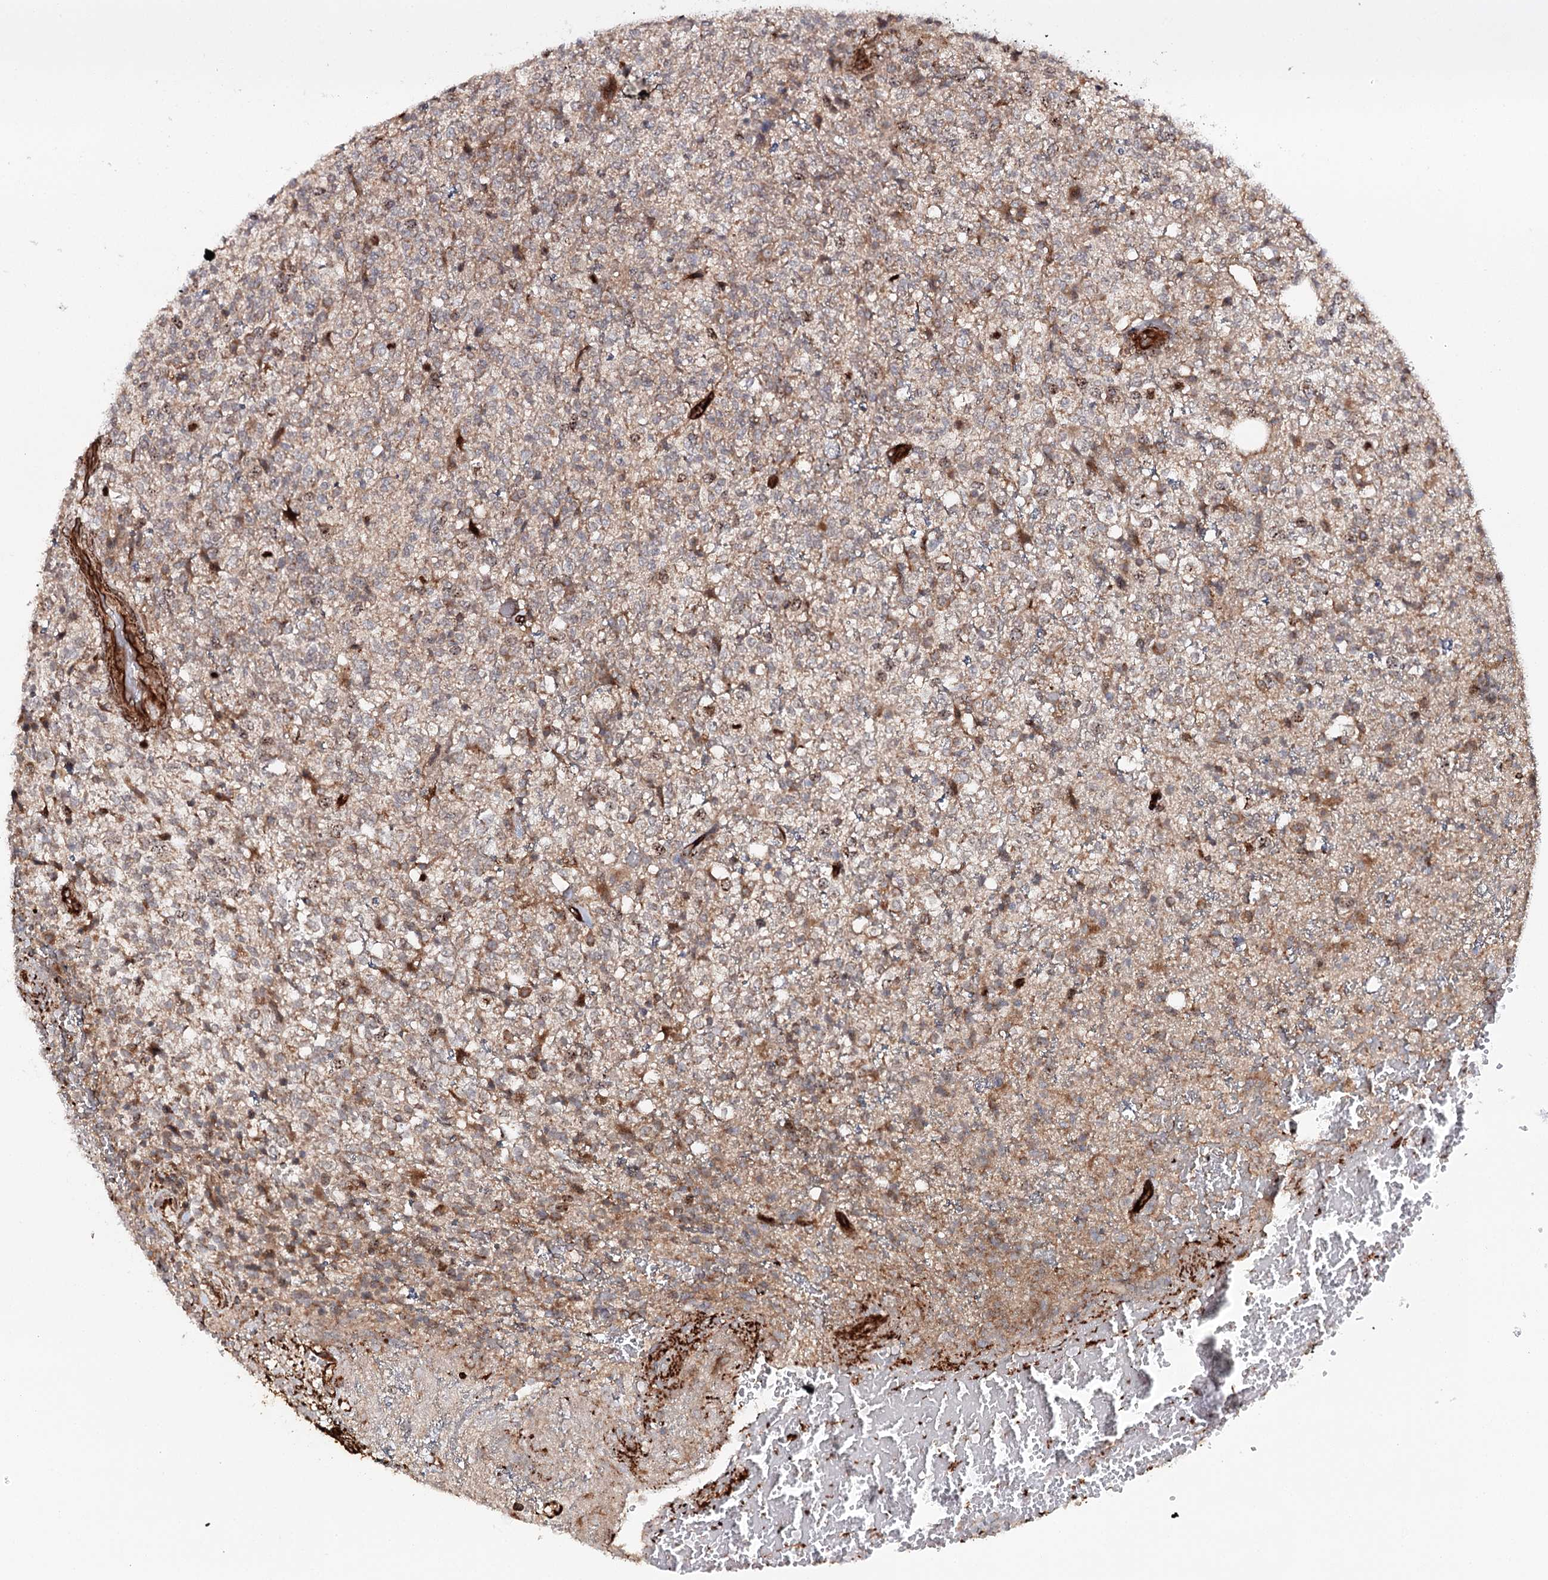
{"staining": {"intensity": "weak", "quantity": "25%-75%", "location": "cytoplasmic/membranous"}, "tissue": "glioma", "cell_type": "Tumor cells", "image_type": "cancer", "snomed": [{"axis": "morphology", "description": "Glioma, malignant, High grade"}, {"axis": "topography", "description": "Brain"}], "caption": "A low amount of weak cytoplasmic/membranous staining is appreciated in approximately 25%-75% of tumor cells in glioma tissue.", "gene": "MKNK1", "patient": {"sex": "male", "age": 56}}